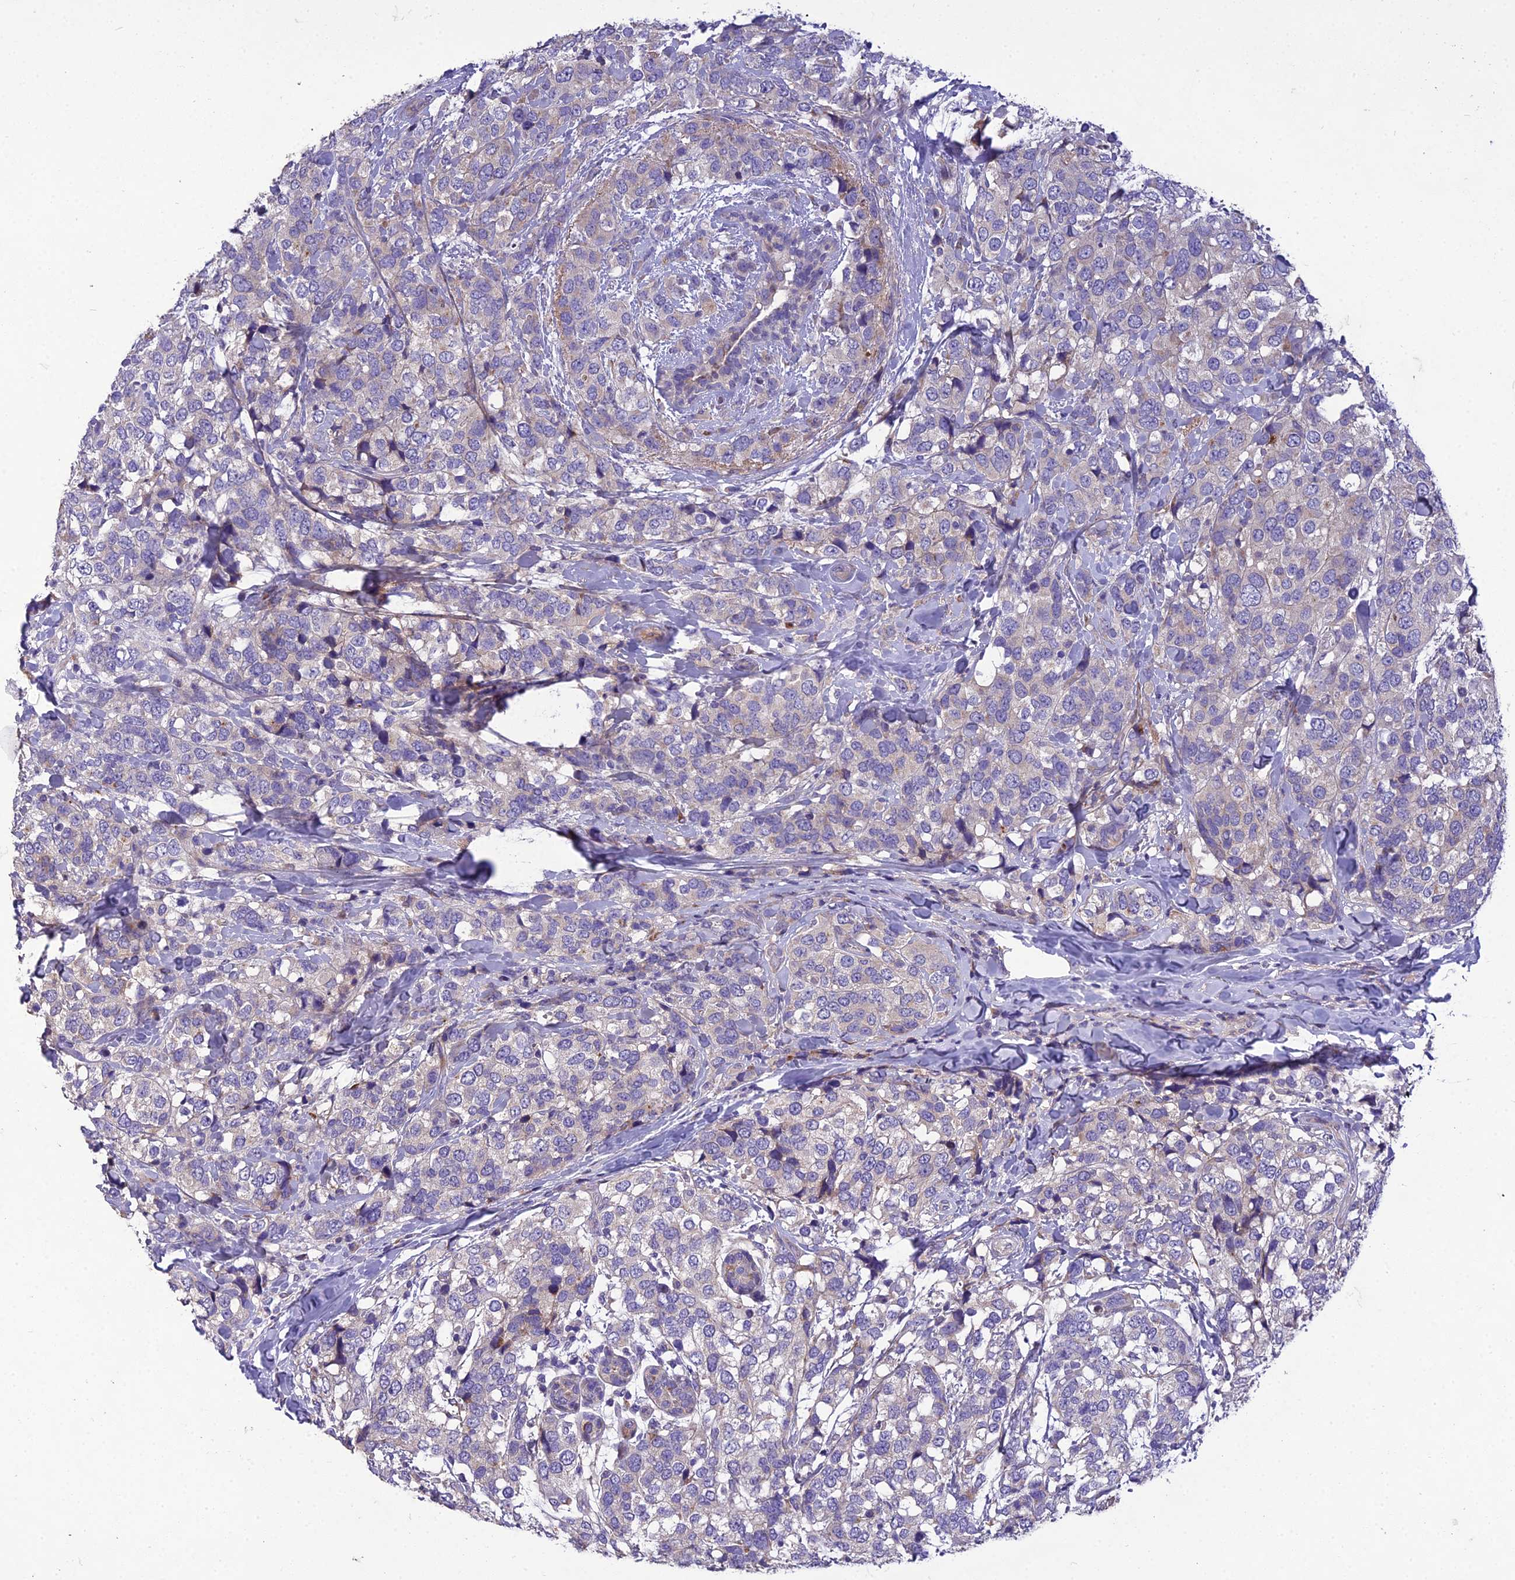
{"staining": {"intensity": "negative", "quantity": "none", "location": "none"}, "tissue": "breast cancer", "cell_type": "Tumor cells", "image_type": "cancer", "snomed": [{"axis": "morphology", "description": "Lobular carcinoma"}, {"axis": "topography", "description": "Breast"}], "caption": "Image shows no protein staining in tumor cells of breast lobular carcinoma tissue.", "gene": "ADIPOR2", "patient": {"sex": "female", "age": 59}}